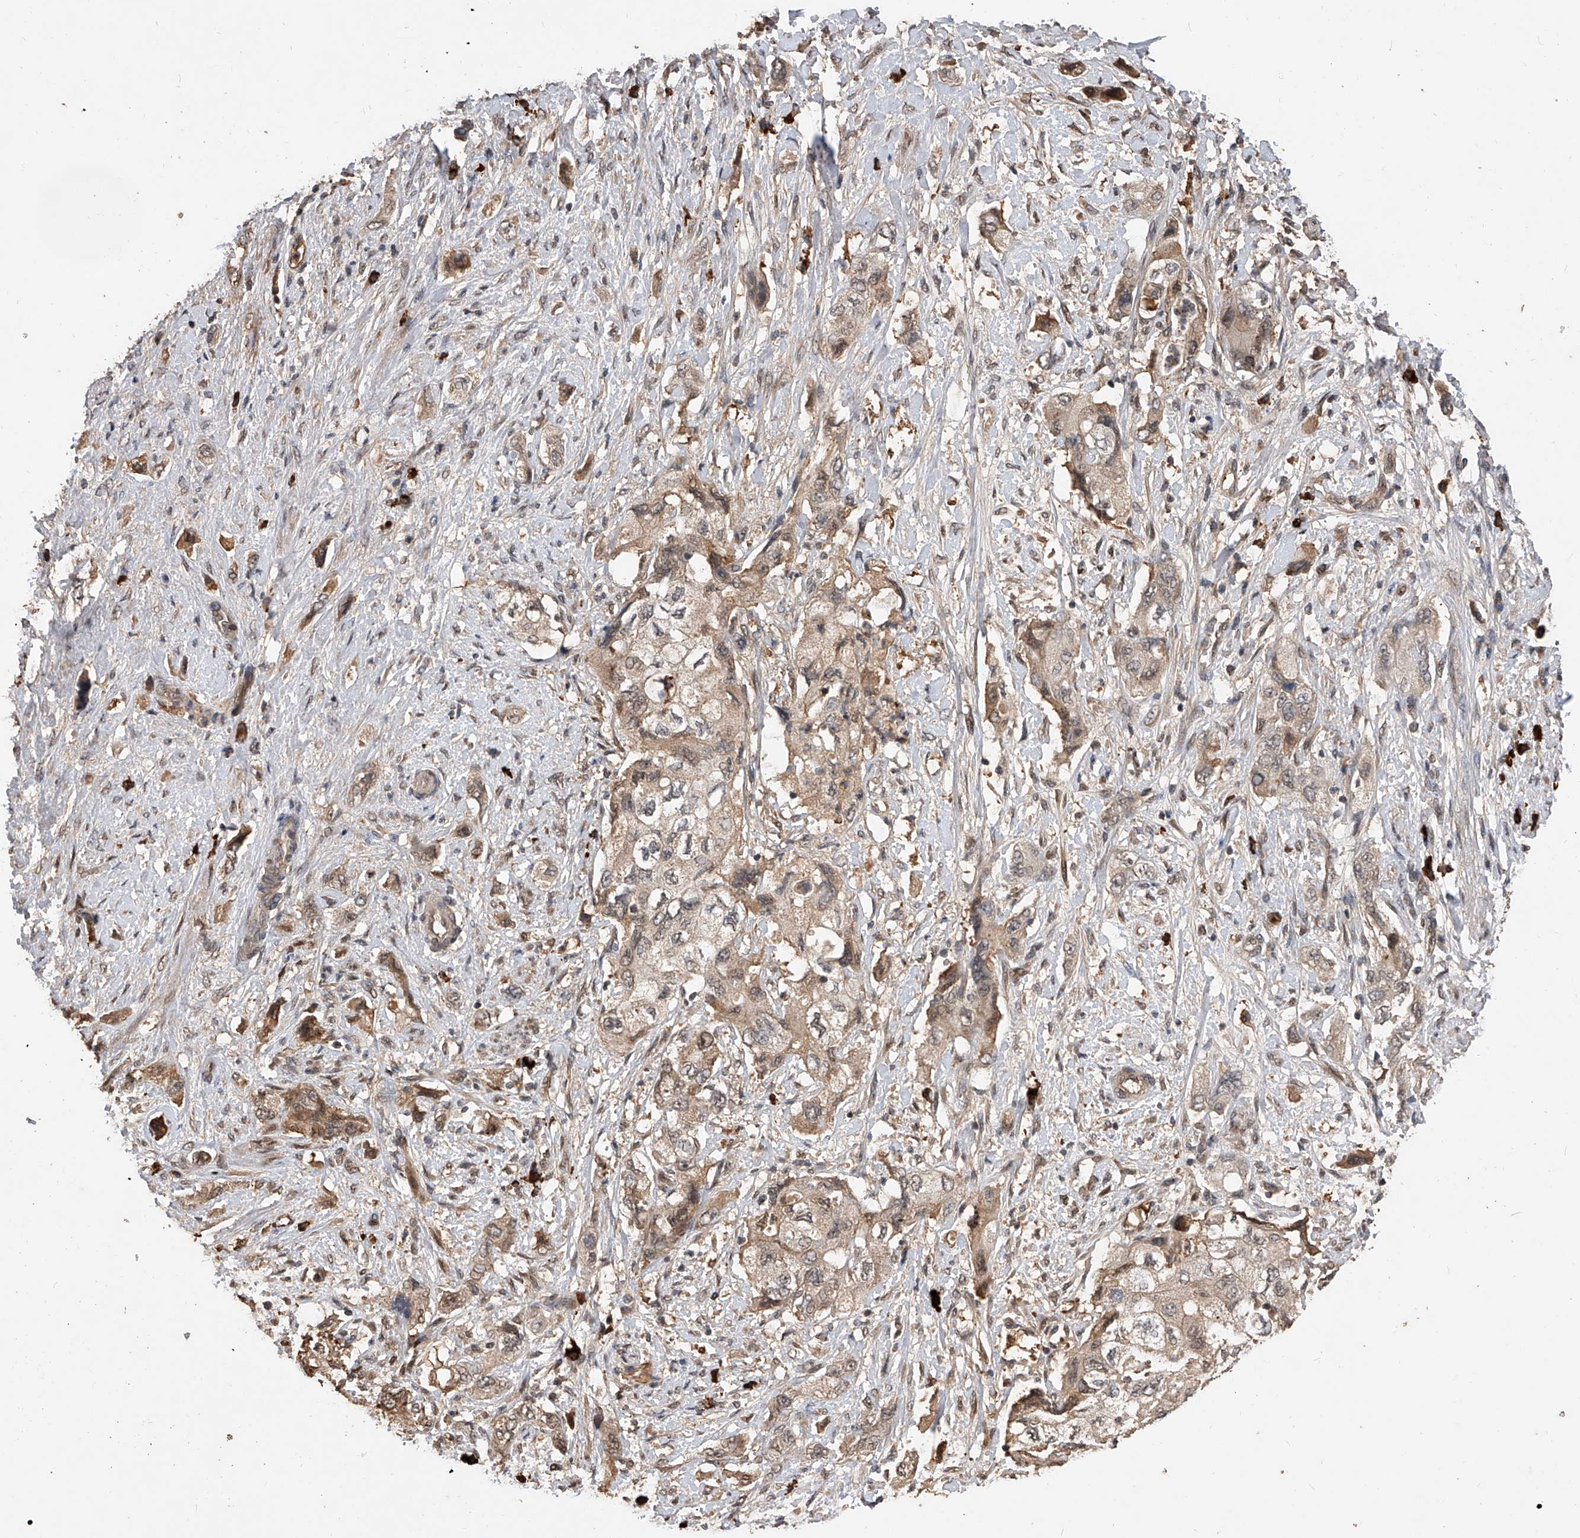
{"staining": {"intensity": "weak", "quantity": ">75%", "location": "cytoplasmic/membranous"}, "tissue": "pancreatic cancer", "cell_type": "Tumor cells", "image_type": "cancer", "snomed": [{"axis": "morphology", "description": "Adenocarcinoma, NOS"}, {"axis": "topography", "description": "Pancreas"}], "caption": "Protein positivity by immunohistochemistry (IHC) exhibits weak cytoplasmic/membranous positivity in approximately >75% of tumor cells in pancreatic adenocarcinoma.", "gene": "CFAP410", "patient": {"sex": "female", "age": 73}}